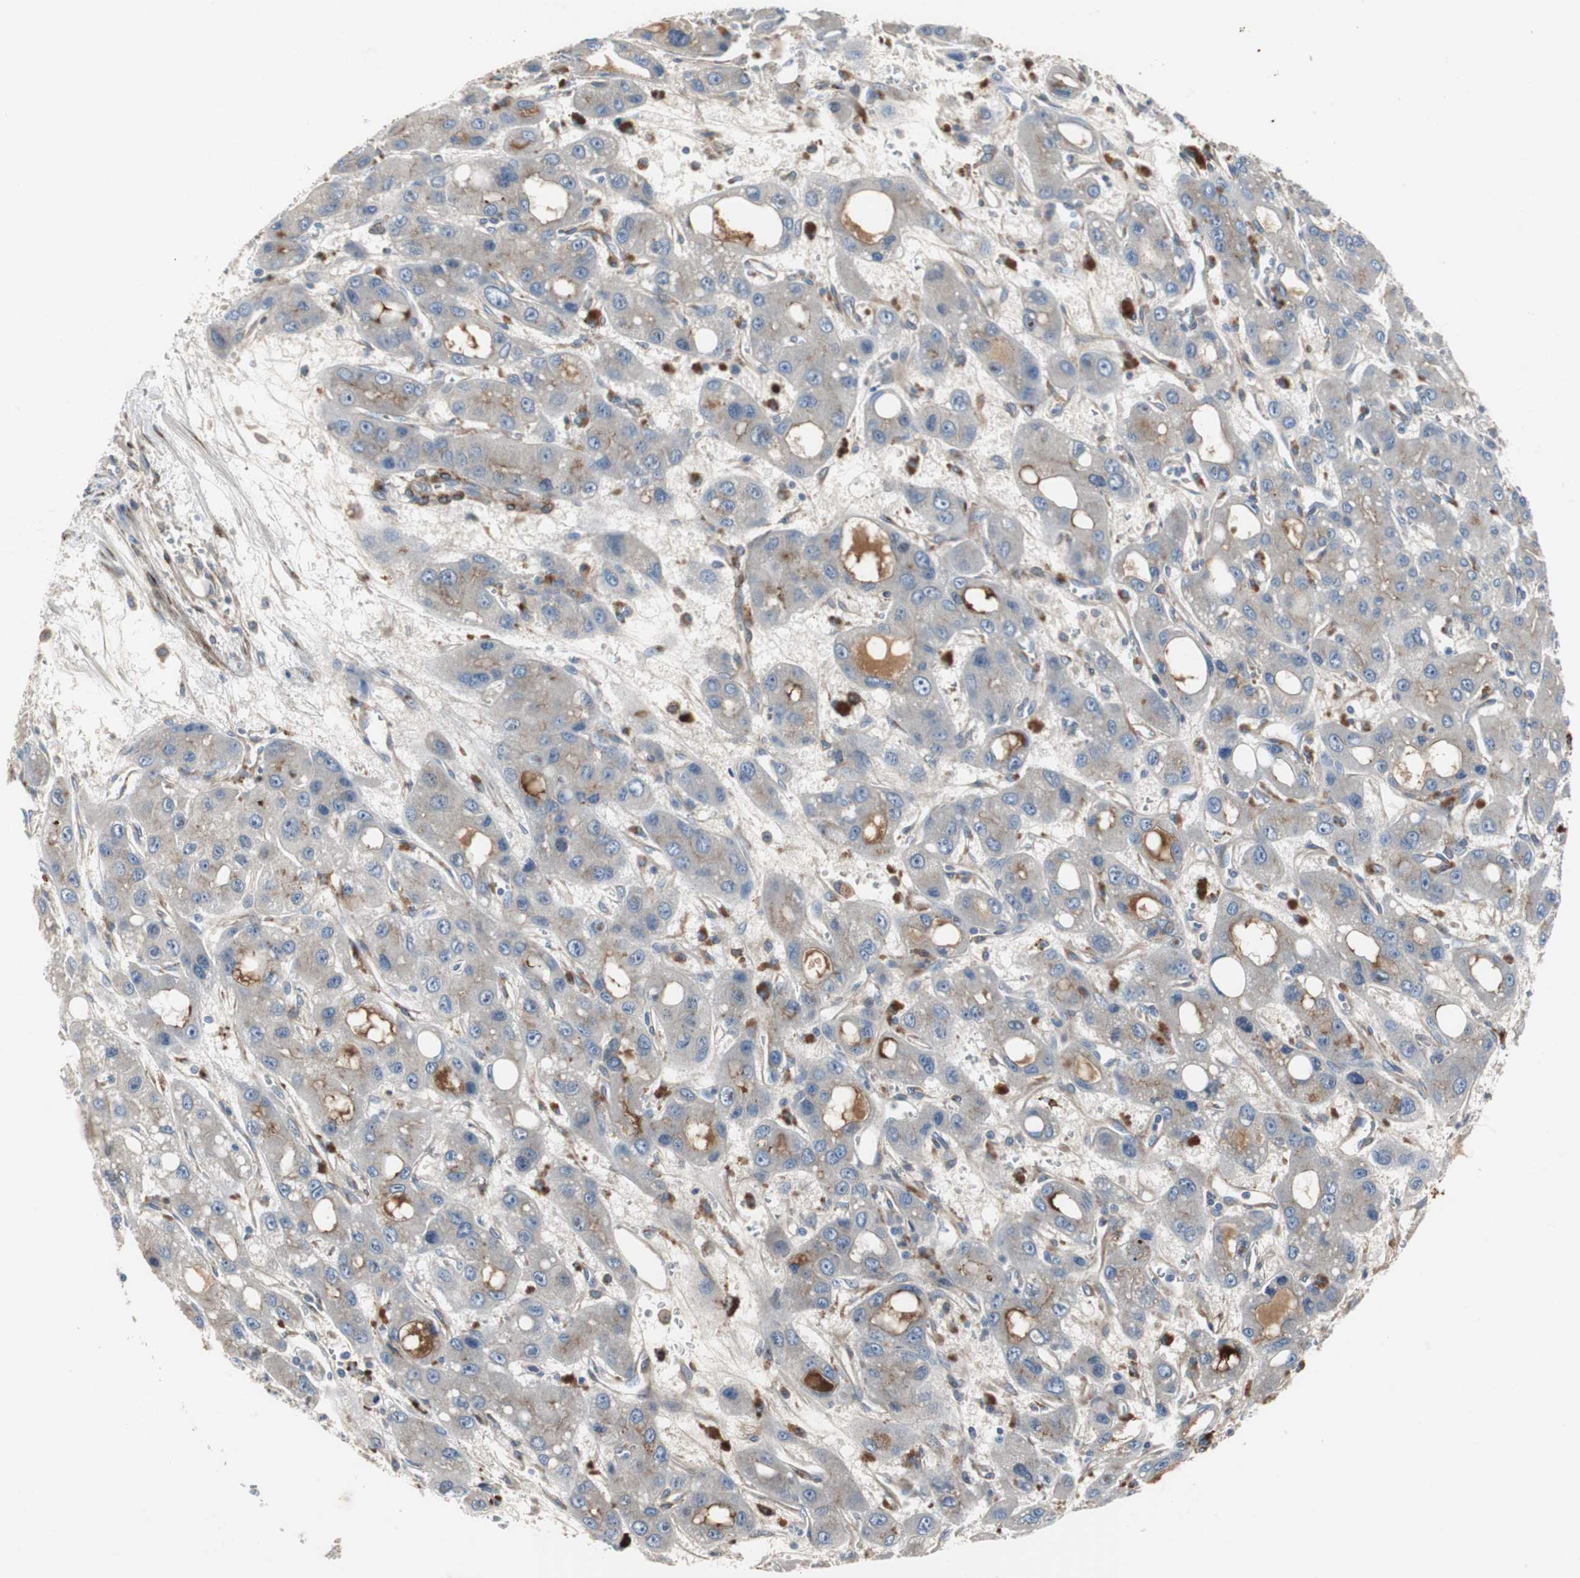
{"staining": {"intensity": "weak", "quantity": "25%-75%", "location": "cytoplasmic/membranous"}, "tissue": "liver cancer", "cell_type": "Tumor cells", "image_type": "cancer", "snomed": [{"axis": "morphology", "description": "Carcinoma, Hepatocellular, NOS"}, {"axis": "topography", "description": "Liver"}], "caption": "A brown stain labels weak cytoplasmic/membranous staining of a protein in human liver cancer tumor cells.", "gene": "SORT1", "patient": {"sex": "male", "age": 55}}